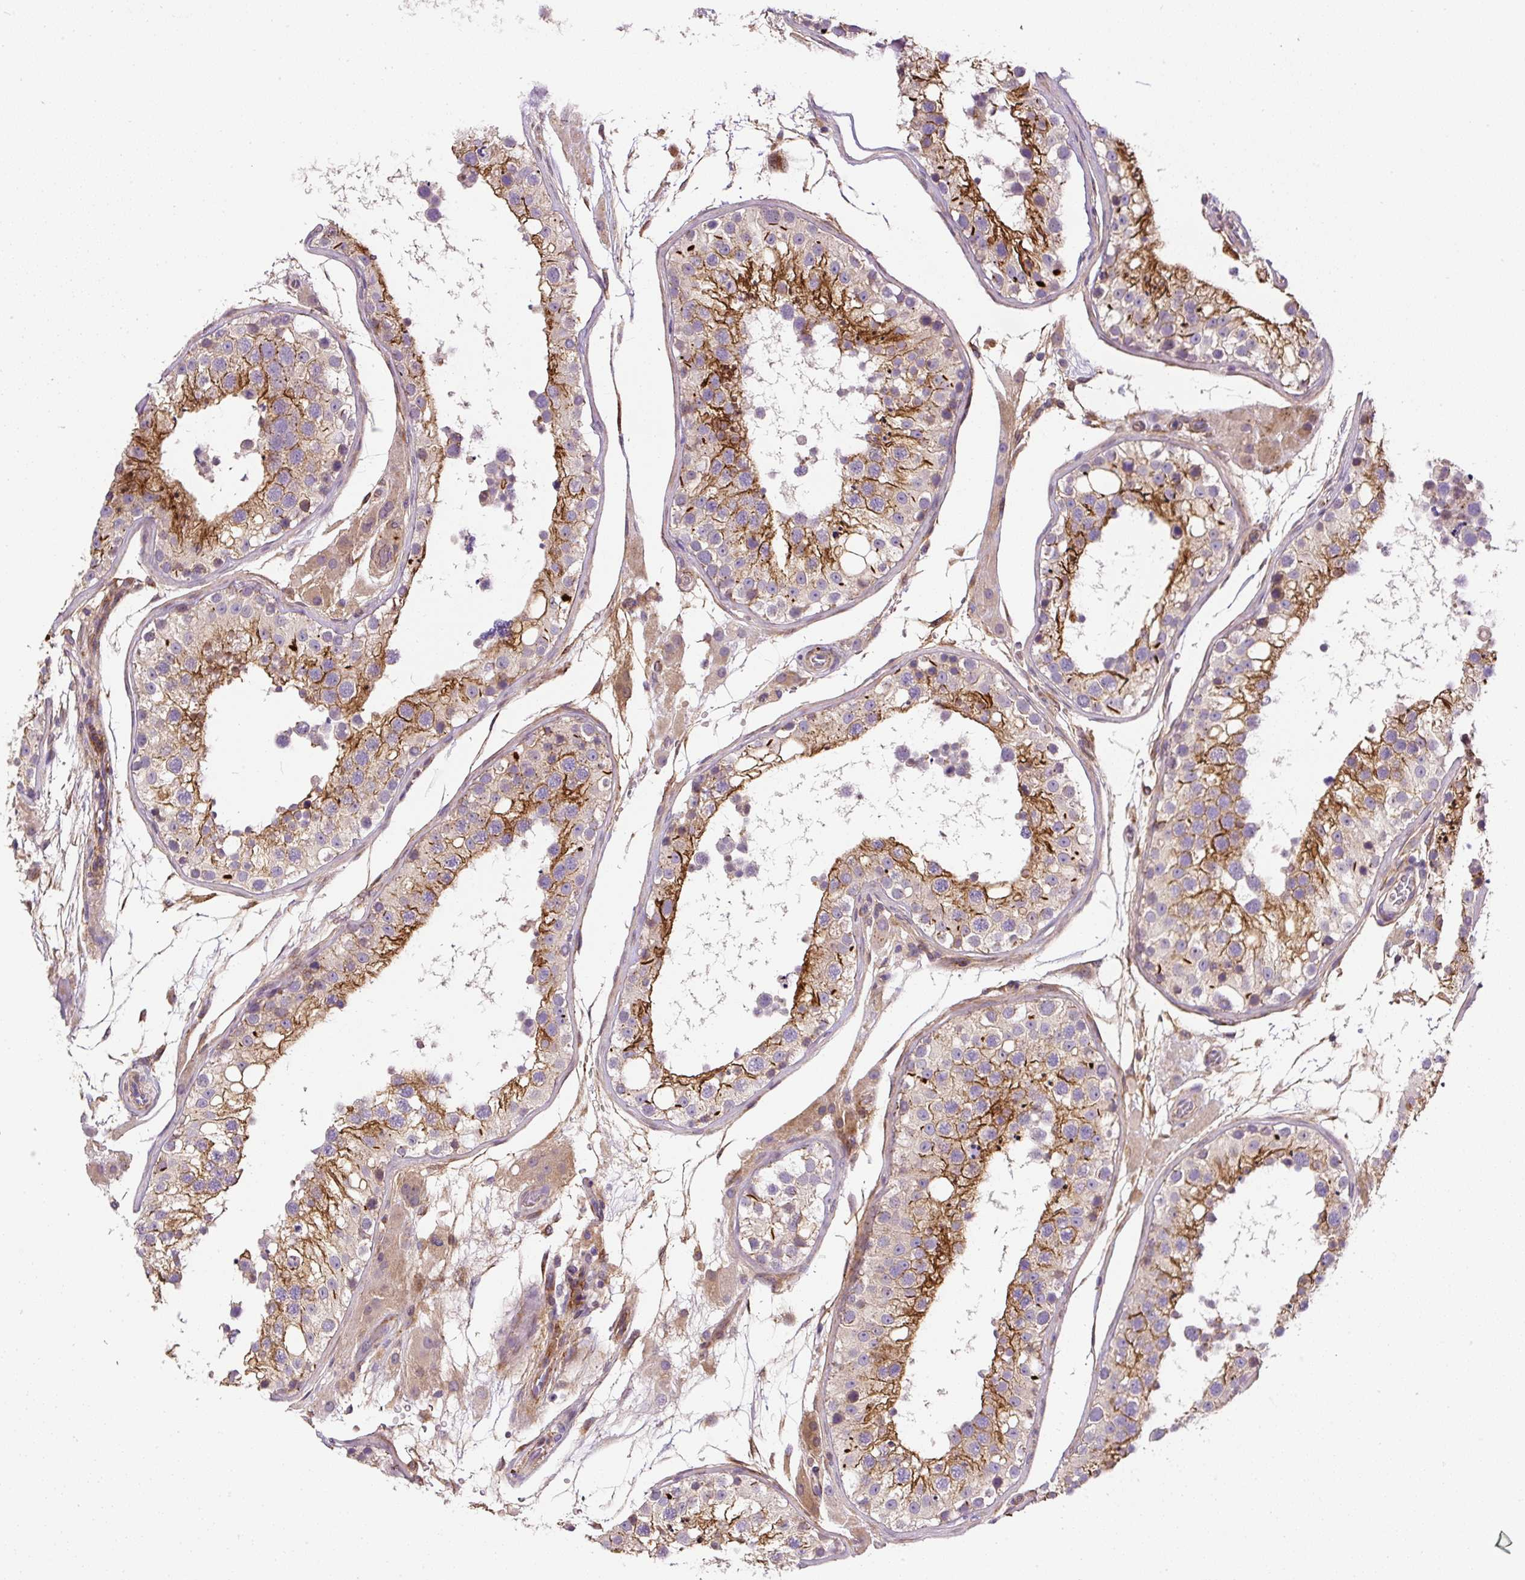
{"staining": {"intensity": "moderate", "quantity": "25%-75%", "location": "cytoplasmic/membranous"}, "tissue": "testis", "cell_type": "Cells in seminiferous ducts", "image_type": "normal", "snomed": [{"axis": "morphology", "description": "Normal tissue, NOS"}, {"axis": "topography", "description": "Testis"}], "caption": "Testis stained with DAB IHC exhibits medium levels of moderate cytoplasmic/membranous expression in approximately 25%-75% of cells in seminiferous ducts. (Brightfield microscopy of DAB IHC at high magnification).", "gene": "RNF170", "patient": {"sex": "male", "age": 26}}